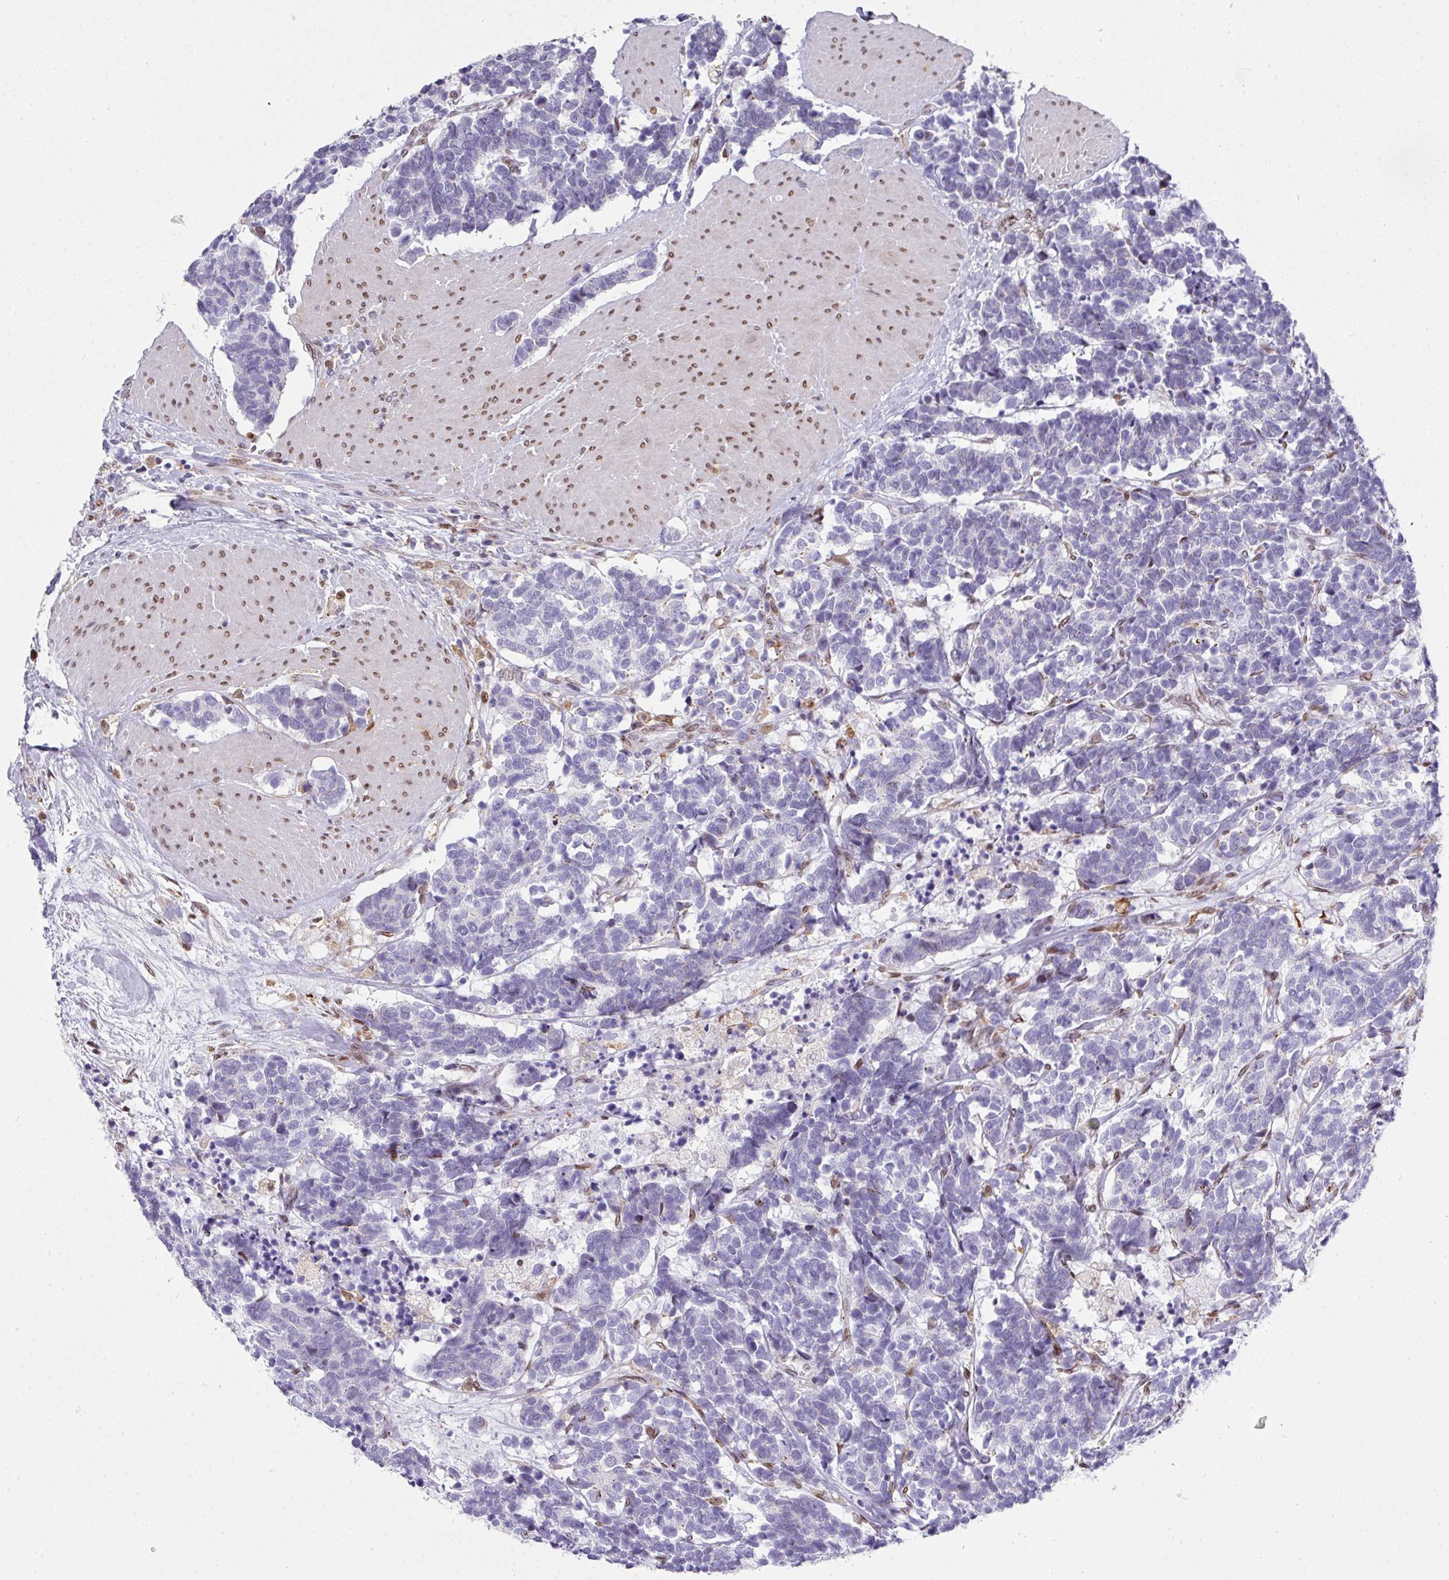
{"staining": {"intensity": "negative", "quantity": "none", "location": "none"}, "tissue": "carcinoid", "cell_type": "Tumor cells", "image_type": "cancer", "snomed": [{"axis": "morphology", "description": "Carcinoma, NOS"}, {"axis": "morphology", "description": "Carcinoid, malignant, NOS"}, {"axis": "topography", "description": "Urinary bladder"}], "caption": "This is a micrograph of immunohistochemistry staining of carcinoid, which shows no staining in tumor cells. The staining is performed using DAB (3,3'-diaminobenzidine) brown chromogen with nuclei counter-stained in using hematoxylin.", "gene": "PLK1", "patient": {"sex": "male", "age": 57}}